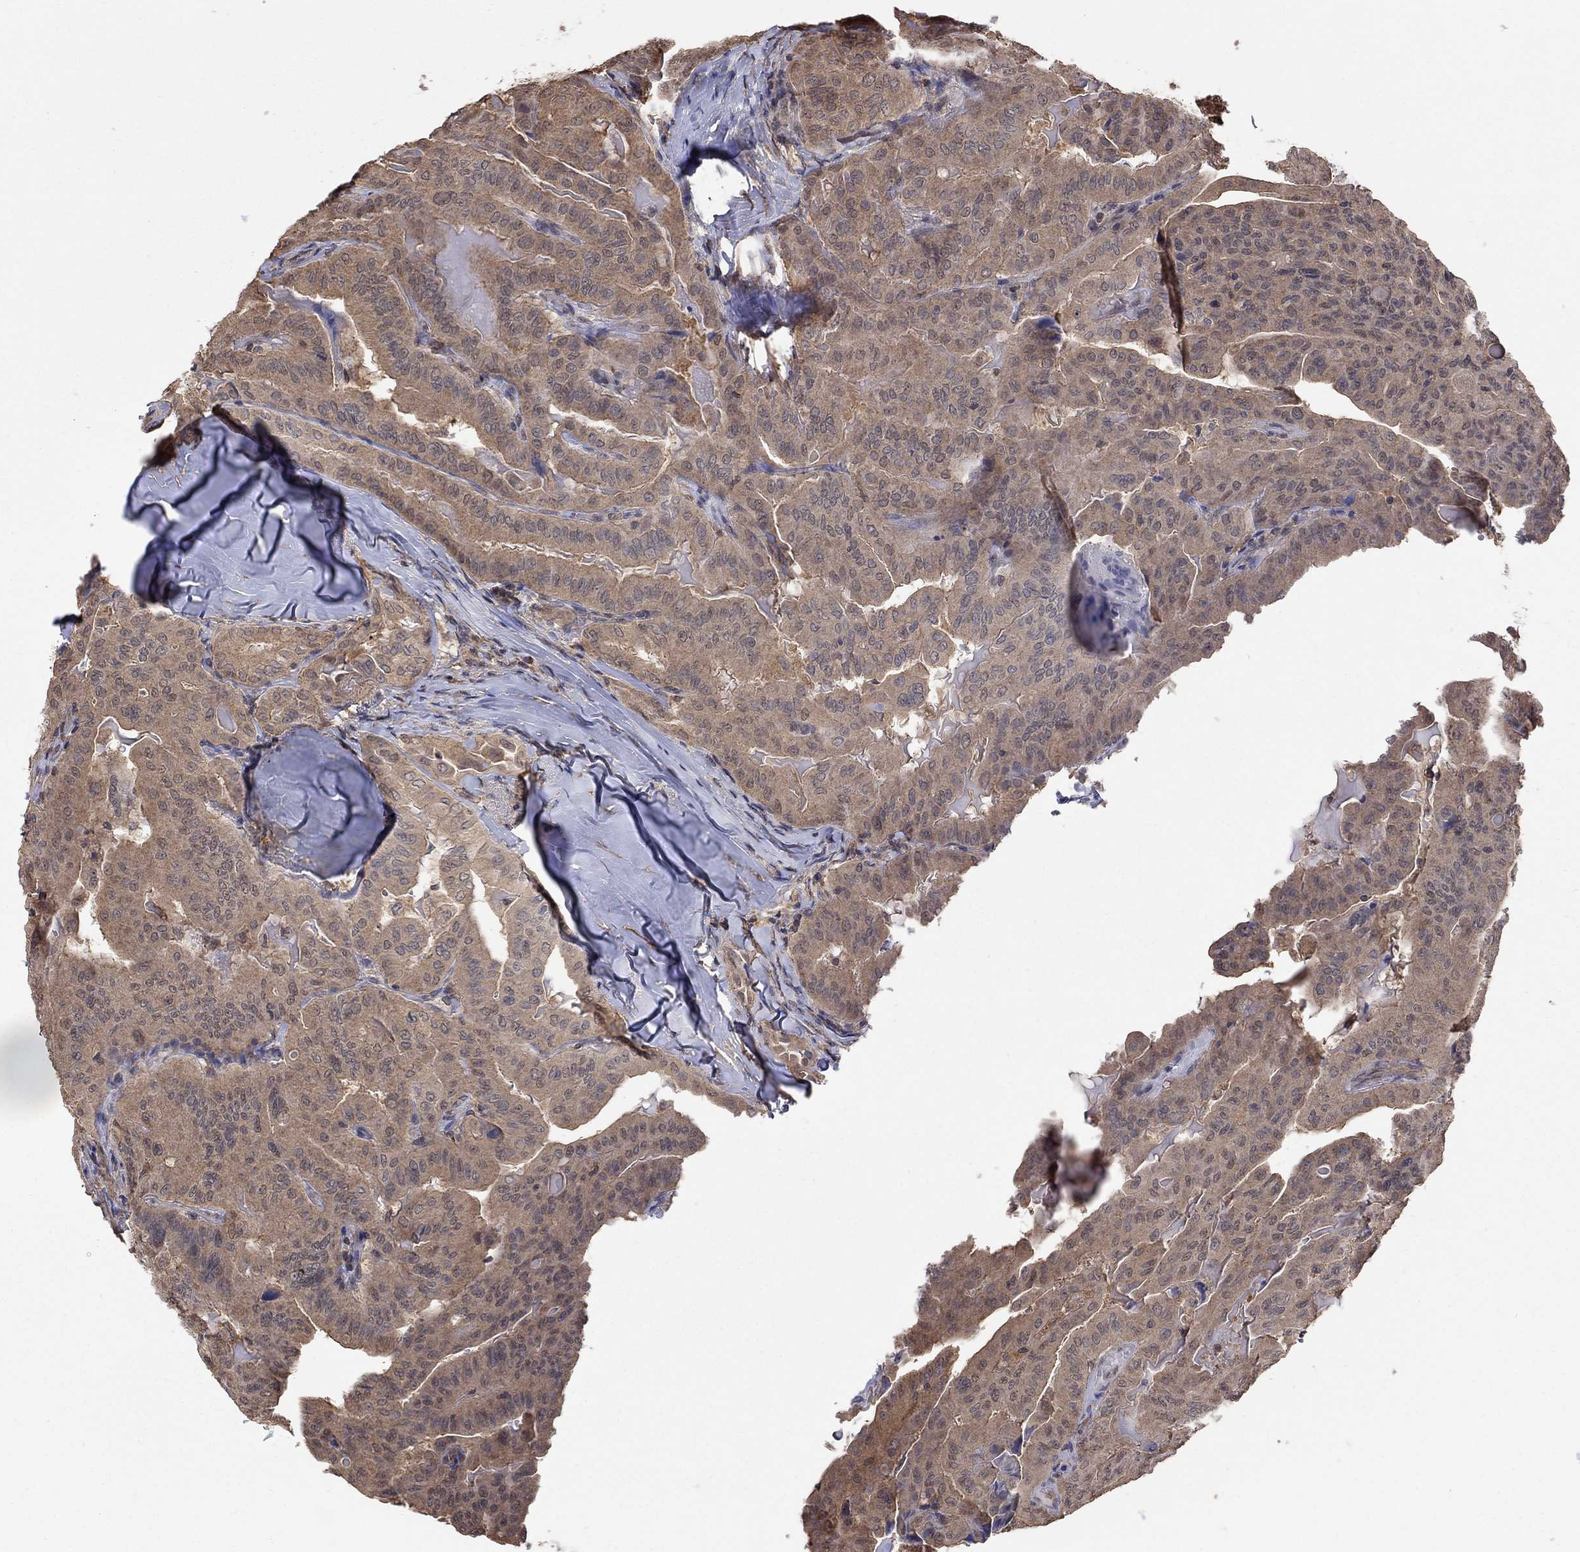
{"staining": {"intensity": "weak", "quantity": ">75%", "location": "cytoplasmic/membranous"}, "tissue": "thyroid cancer", "cell_type": "Tumor cells", "image_type": "cancer", "snomed": [{"axis": "morphology", "description": "Papillary adenocarcinoma, NOS"}, {"axis": "topography", "description": "Thyroid gland"}], "caption": "Thyroid cancer (papillary adenocarcinoma) stained with immunohistochemistry displays weak cytoplasmic/membranous expression in approximately >75% of tumor cells.", "gene": "RNF114", "patient": {"sex": "female", "age": 68}}